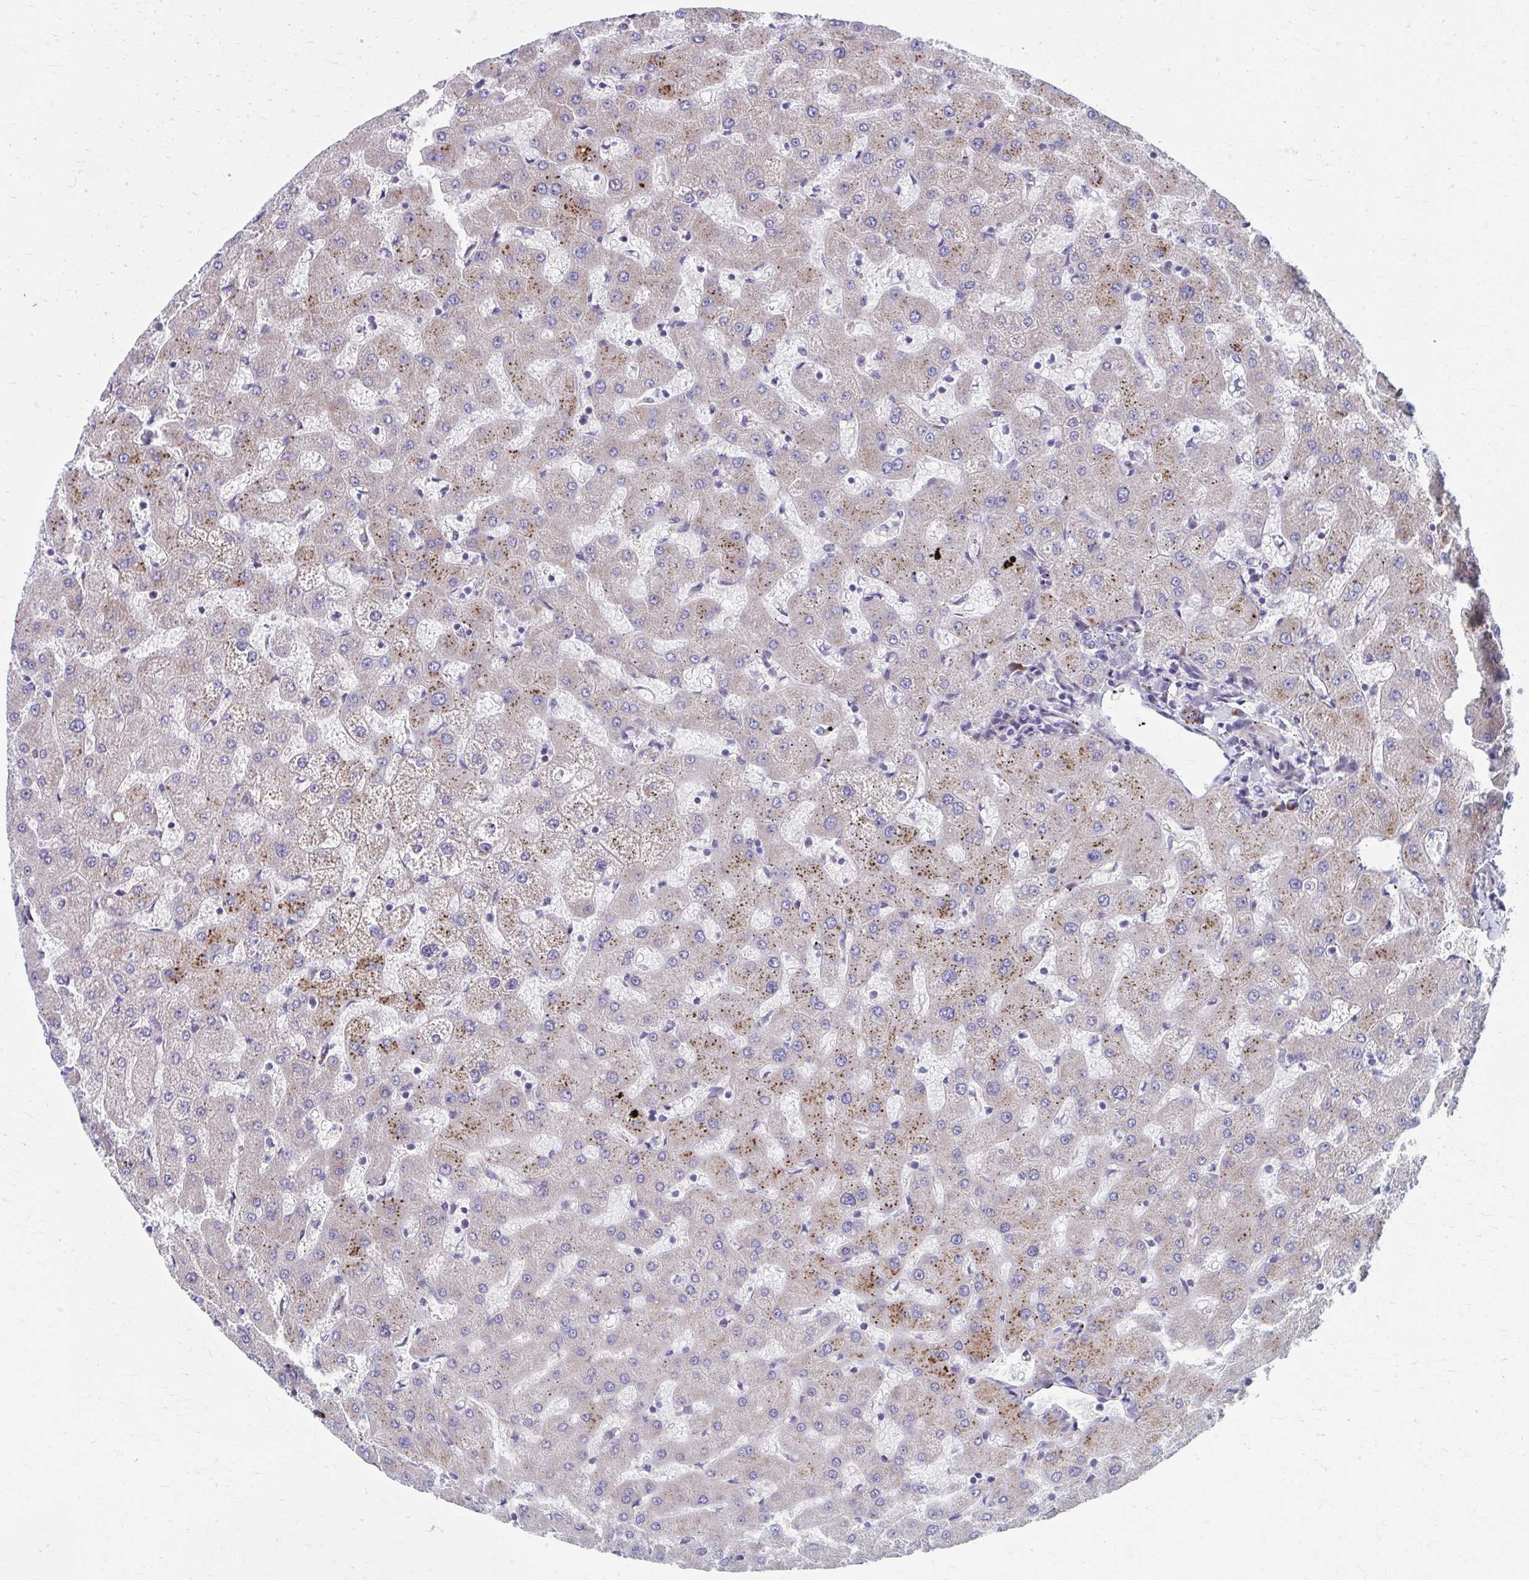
{"staining": {"intensity": "negative", "quantity": "none", "location": "none"}, "tissue": "liver", "cell_type": "Cholangiocytes", "image_type": "normal", "snomed": [{"axis": "morphology", "description": "Normal tissue, NOS"}, {"axis": "topography", "description": "Liver"}], "caption": "Immunohistochemistry (IHC) image of benign liver: human liver stained with DAB (3,3'-diaminobenzidine) exhibits no significant protein positivity in cholangiocytes.", "gene": "OLFM2", "patient": {"sex": "female", "age": 63}}